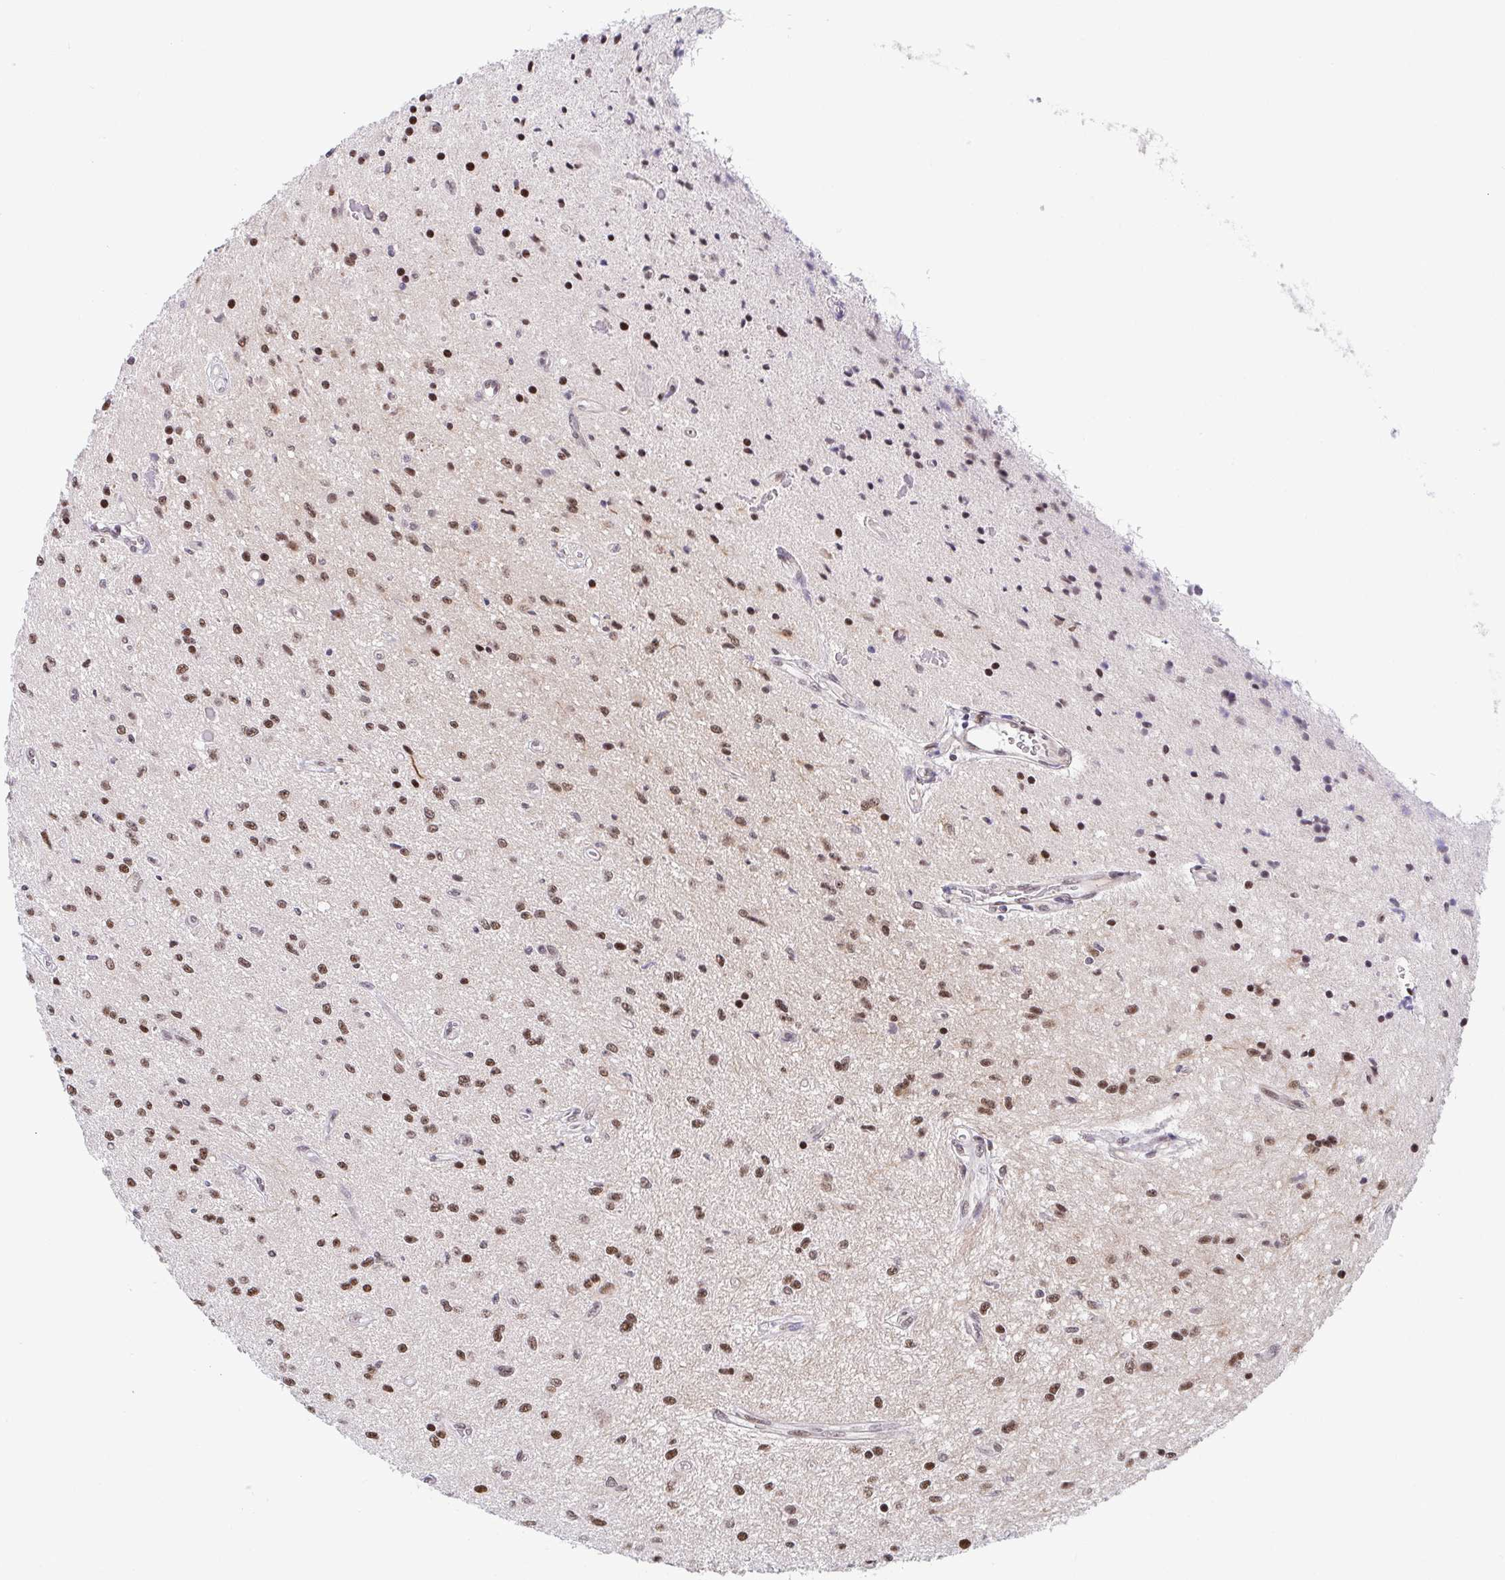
{"staining": {"intensity": "moderate", "quantity": ">75%", "location": "nuclear"}, "tissue": "glioma", "cell_type": "Tumor cells", "image_type": "cancer", "snomed": [{"axis": "morphology", "description": "Glioma, malignant, Low grade"}, {"axis": "topography", "description": "Cerebellum"}], "caption": "Immunohistochemistry micrograph of glioma stained for a protein (brown), which demonstrates medium levels of moderate nuclear expression in about >75% of tumor cells.", "gene": "SLC7A10", "patient": {"sex": "female", "age": 14}}